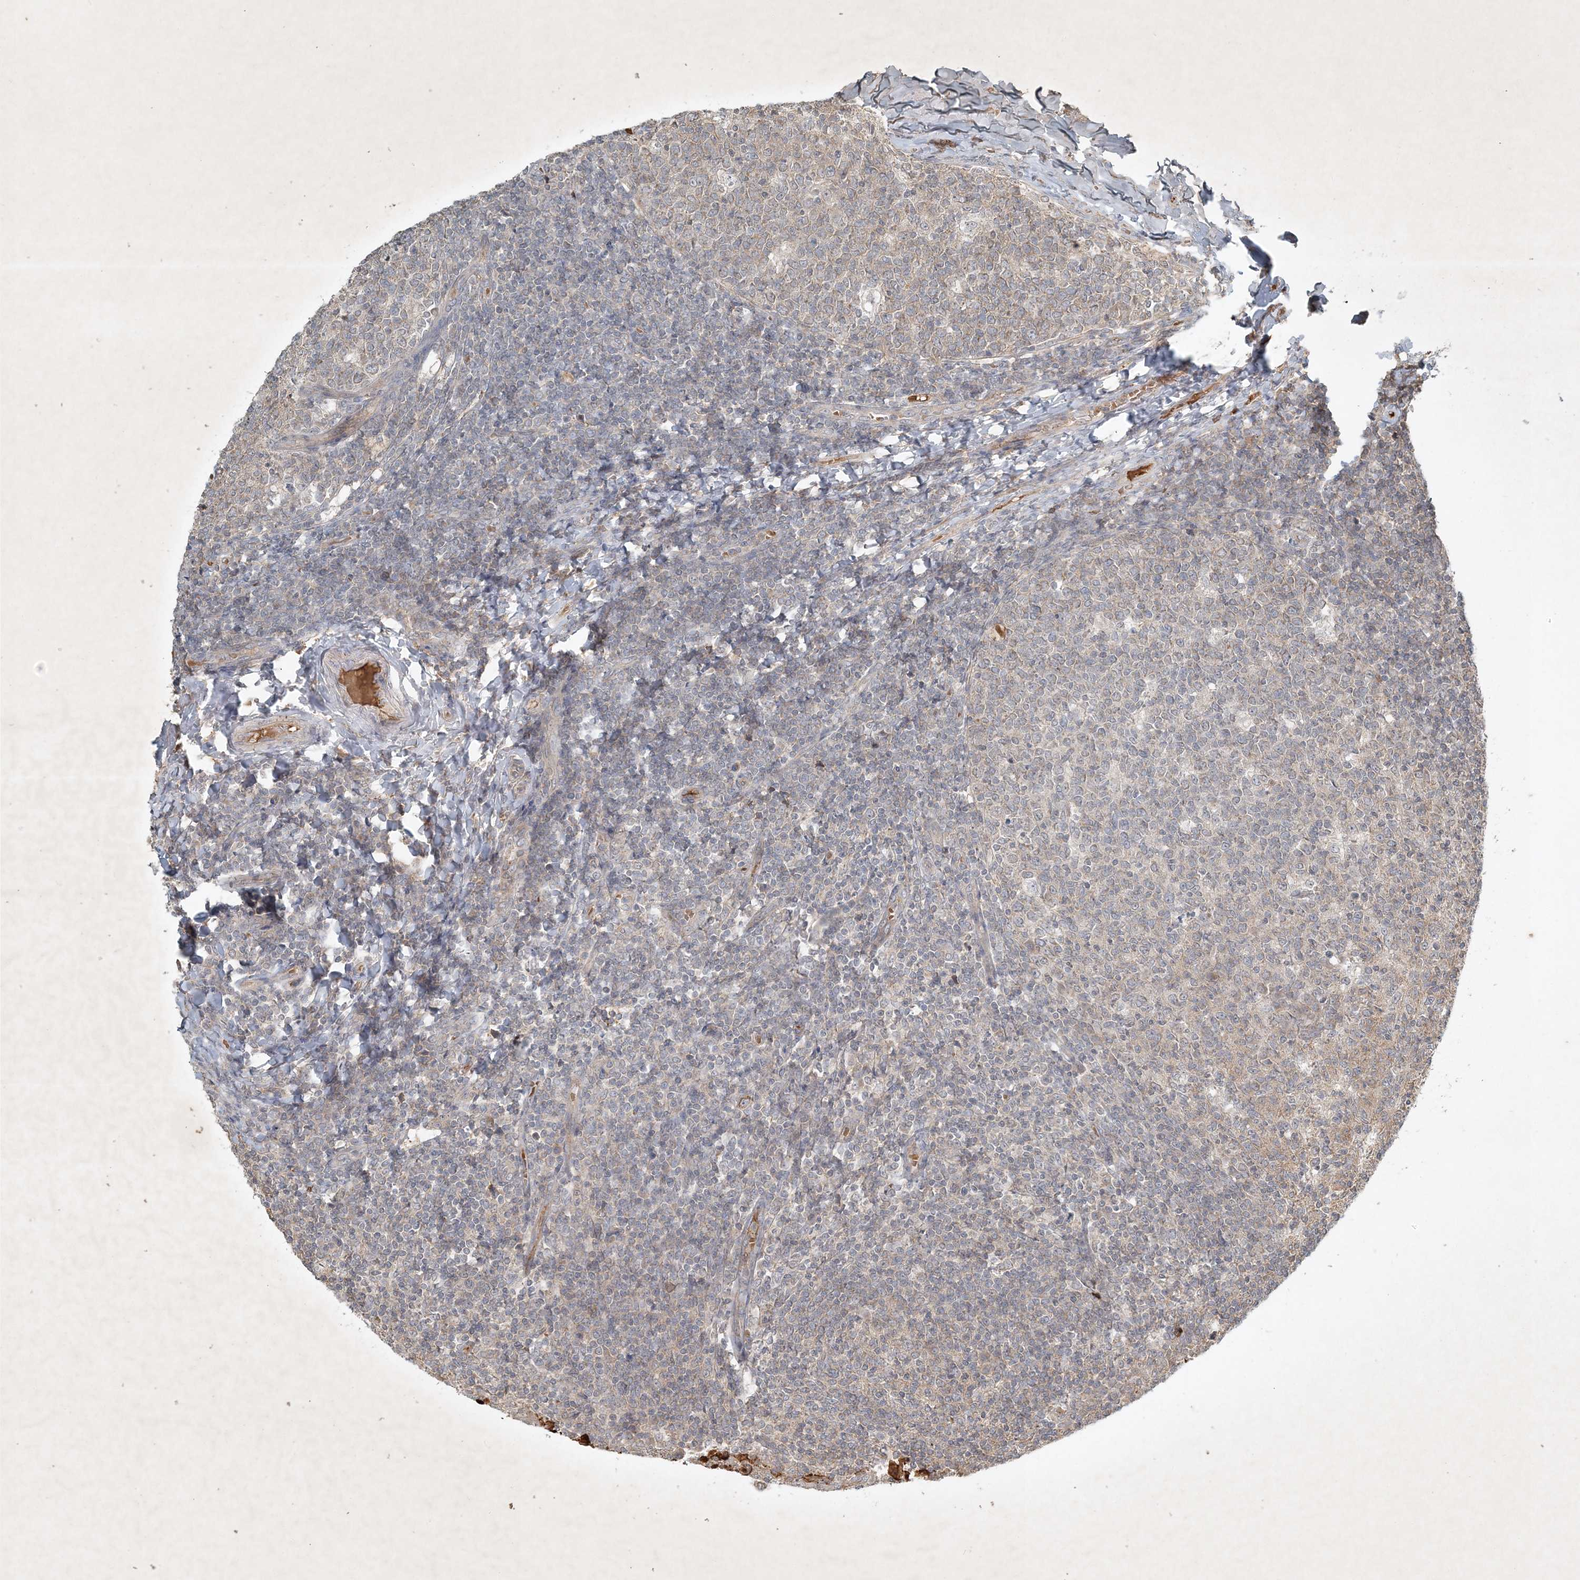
{"staining": {"intensity": "weak", "quantity": "<25%", "location": "cytoplasmic/membranous"}, "tissue": "tonsil", "cell_type": "Germinal center cells", "image_type": "normal", "snomed": [{"axis": "morphology", "description": "Normal tissue, NOS"}, {"axis": "topography", "description": "Tonsil"}], "caption": "Immunohistochemistry (IHC) histopathology image of normal tonsil: human tonsil stained with DAB shows no significant protein positivity in germinal center cells. (DAB (3,3'-diaminobenzidine) immunohistochemistry (IHC) with hematoxylin counter stain).", "gene": "TNFAIP6", "patient": {"sex": "female", "age": 19}}